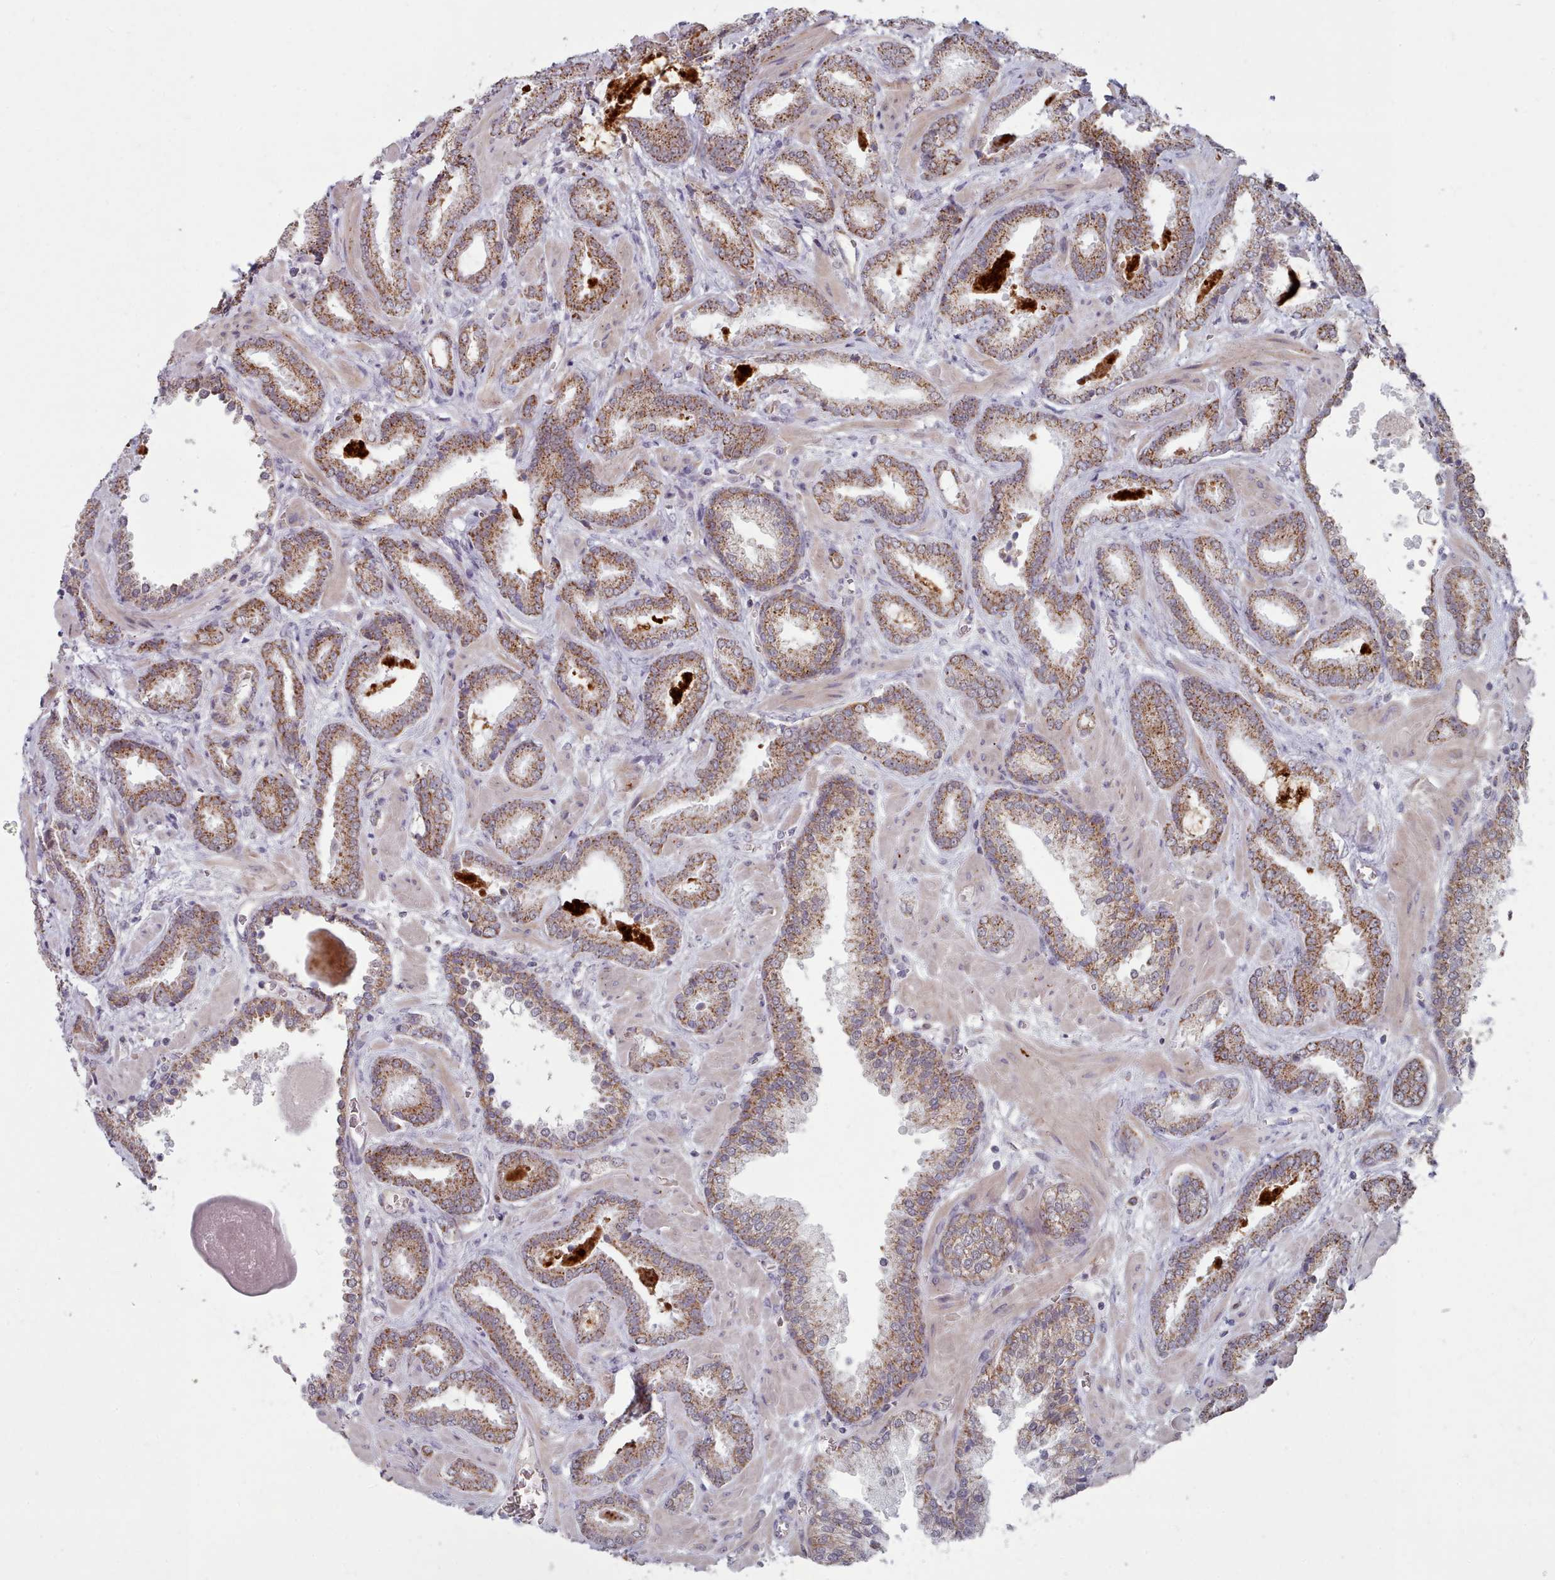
{"staining": {"intensity": "strong", "quantity": ">75%", "location": "cytoplasmic/membranous"}, "tissue": "prostate cancer", "cell_type": "Tumor cells", "image_type": "cancer", "snomed": [{"axis": "morphology", "description": "Adenocarcinoma, Low grade"}, {"axis": "topography", "description": "Prostate"}], "caption": "Protein analysis of prostate cancer tissue shows strong cytoplasmic/membranous staining in about >75% of tumor cells.", "gene": "TRARG1", "patient": {"sex": "male", "age": 62}}